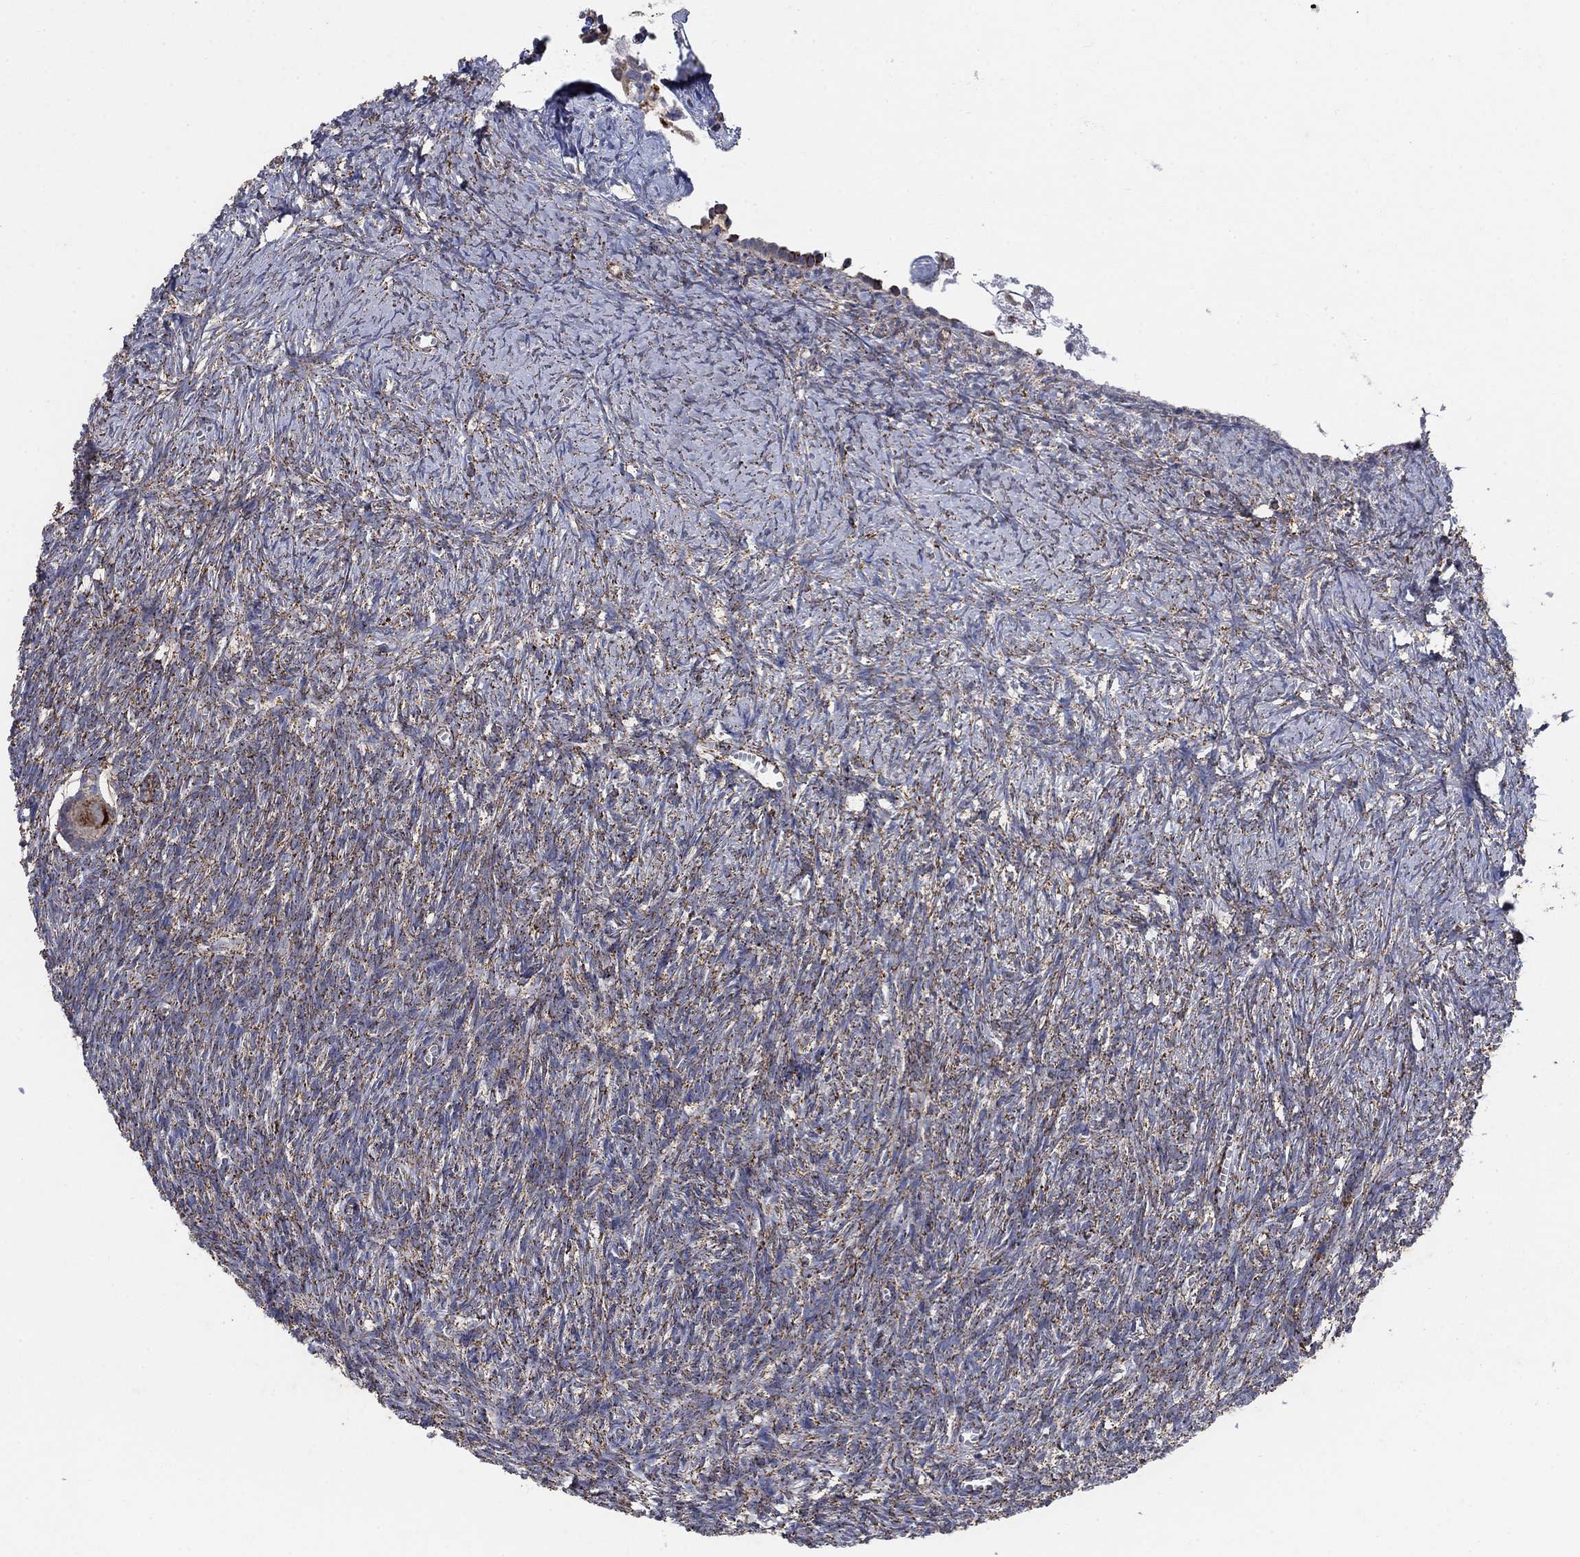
{"staining": {"intensity": "moderate", "quantity": "25%-75%", "location": "cytoplasmic/membranous"}, "tissue": "ovary", "cell_type": "Follicle cells", "image_type": "normal", "snomed": [{"axis": "morphology", "description": "Normal tissue, NOS"}, {"axis": "topography", "description": "Ovary"}], "caption": "Immunohistochemical staining of unremarkable ovary shows moderate cytoplasmic/membranous protein positivity in about 25%-75% of follicle cells.", "gene": "PNPLA2", "patient": {"sex": "female", "age": 43}}